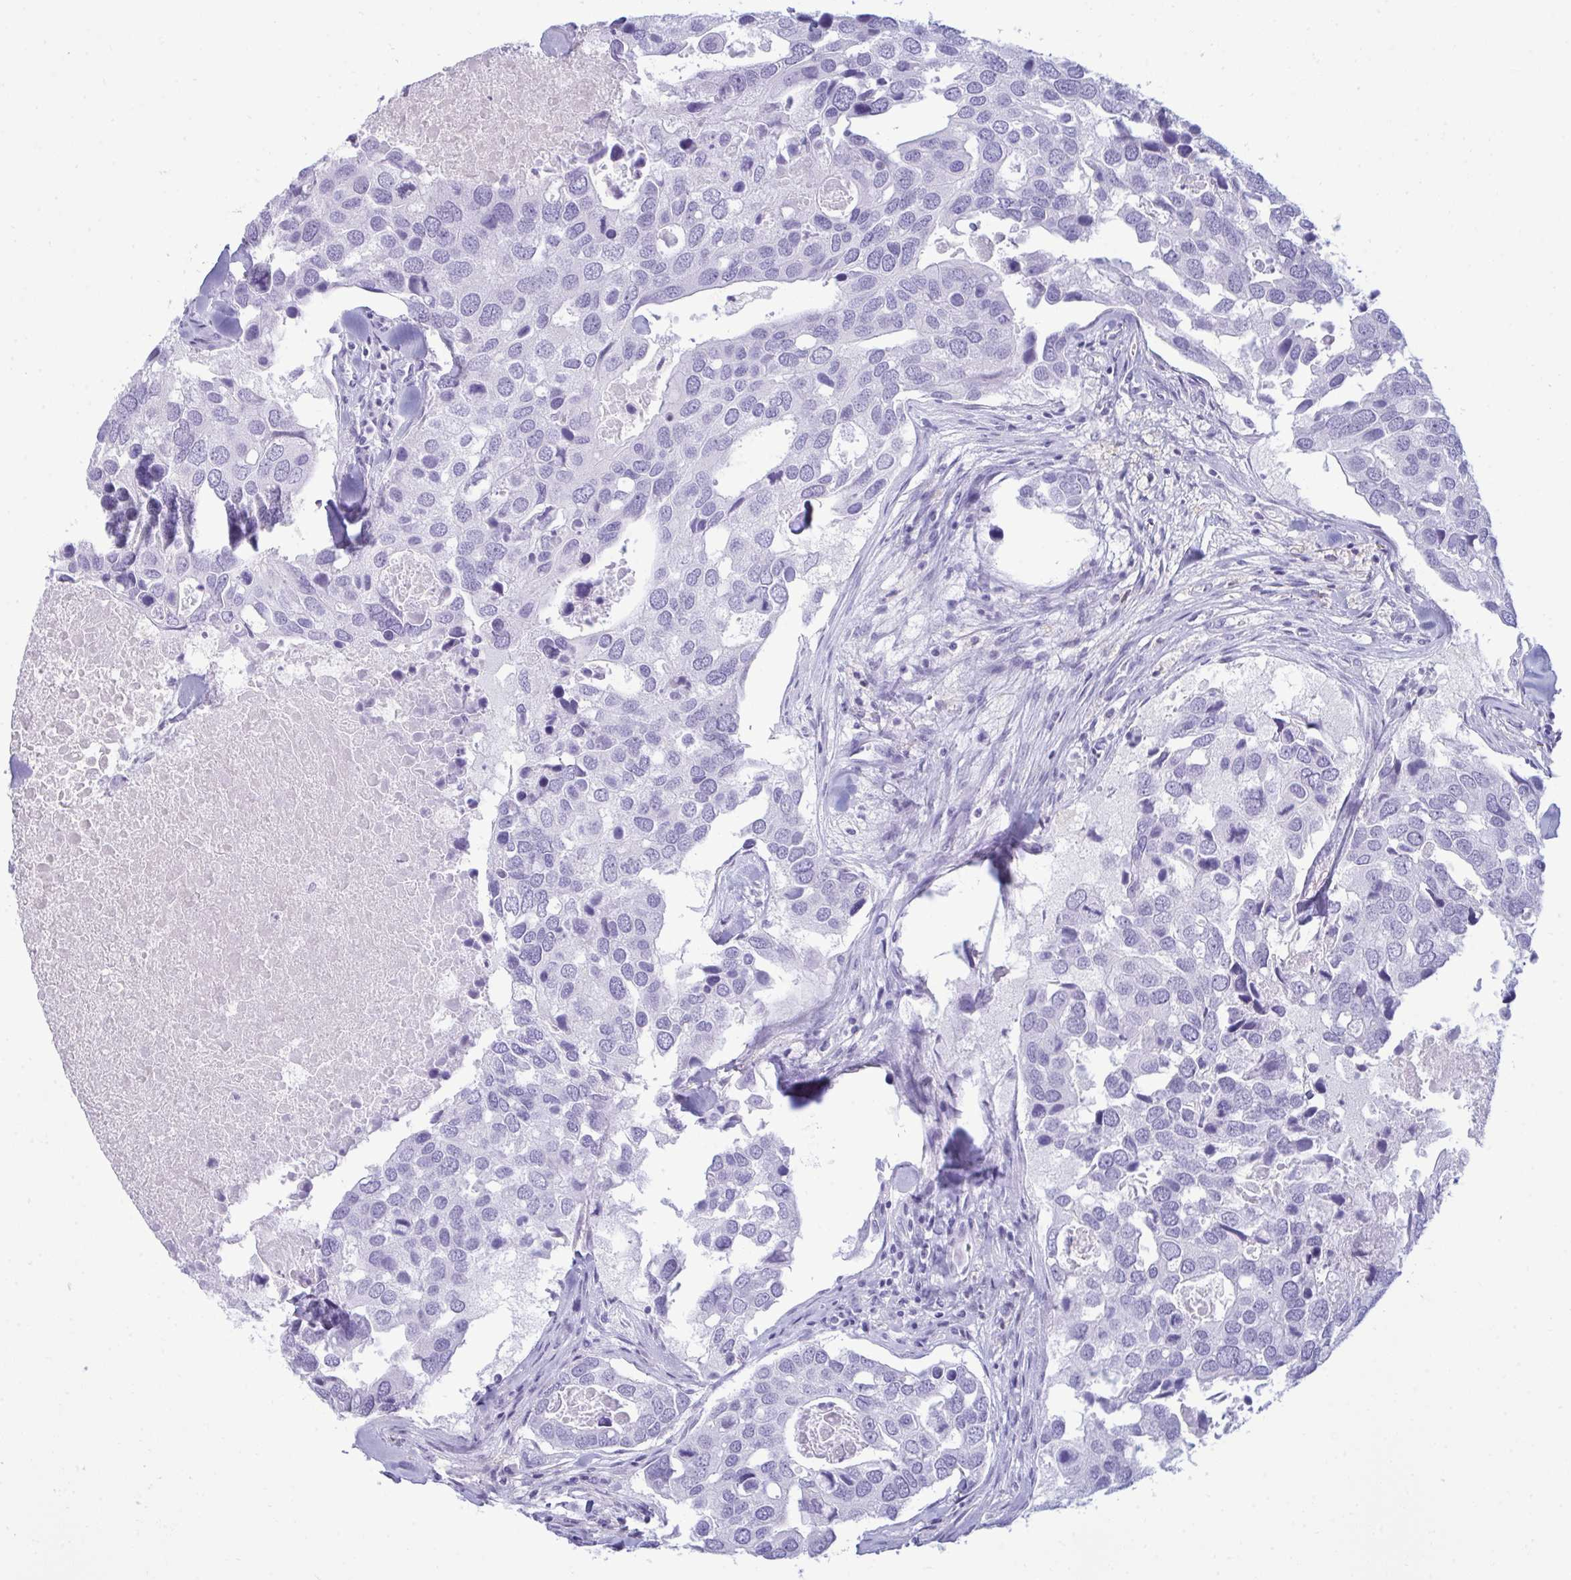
{"staining": {"intensity": "negative", "quantity": "none", "location": "none"}, "tissue": "breast cancer", "cell_type": "Tumor cells", "image_type": "cancer", "snomed": [{"axis": "morphology", "description": "Duct carcinoma"}, {"axis": "topography", "description": "Breast"}], "caption": "Tumor cells are negative for brown protein staining in breast cancer (infiltrating ductal carcinoma).", "gene": "ANKRD60", "patient": {"sex": "female", "age": 83}}